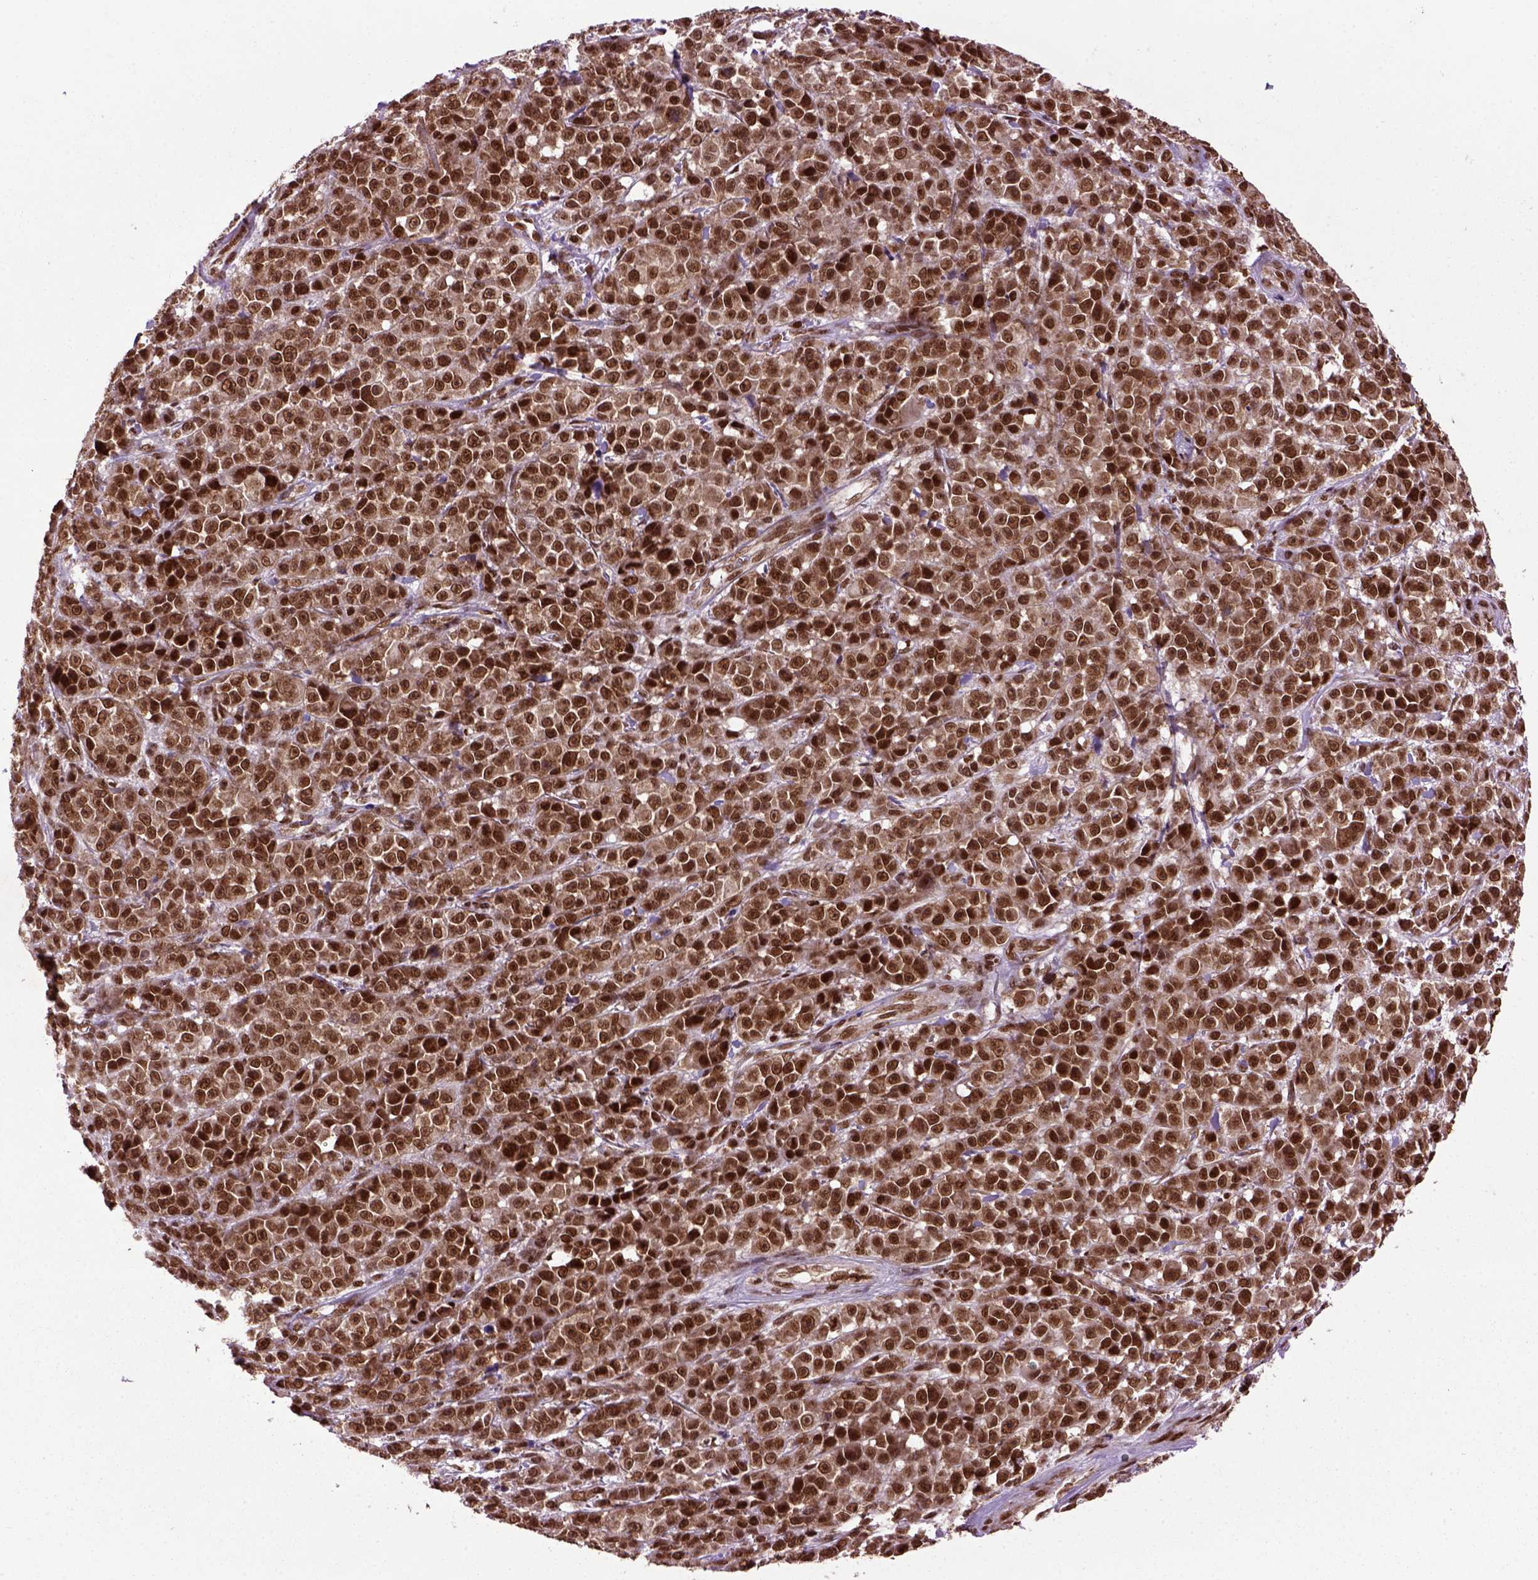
{"staining": {"intensity": "strong", "quantity": ">75%", "location": "cytoplasmic/membranous,nuclear"}, "tissue": "melanoma", "cell_type": "Tumor cells", "image_type": "cancer", "snomed": [{"axis": "morphology", "description": "Malignant melanoma, NOS"}, {"axis": "topography", "description": "Skin"}, {"axis": "topography", "description": "Skin of back"}], "caption": "Immunohistochemistry histopathology image of neoplastic tissue: melanoma stained using immunohistochemistry shows high levels of strong protein expression localized specifically in the cytoplasmic/membranous and nuclear of tumor cells, appearing as a cytoplasmic/membranous and nuclear brown color.", "gene": "CELF1", "patient": {"sex": "male", "age": 91}}